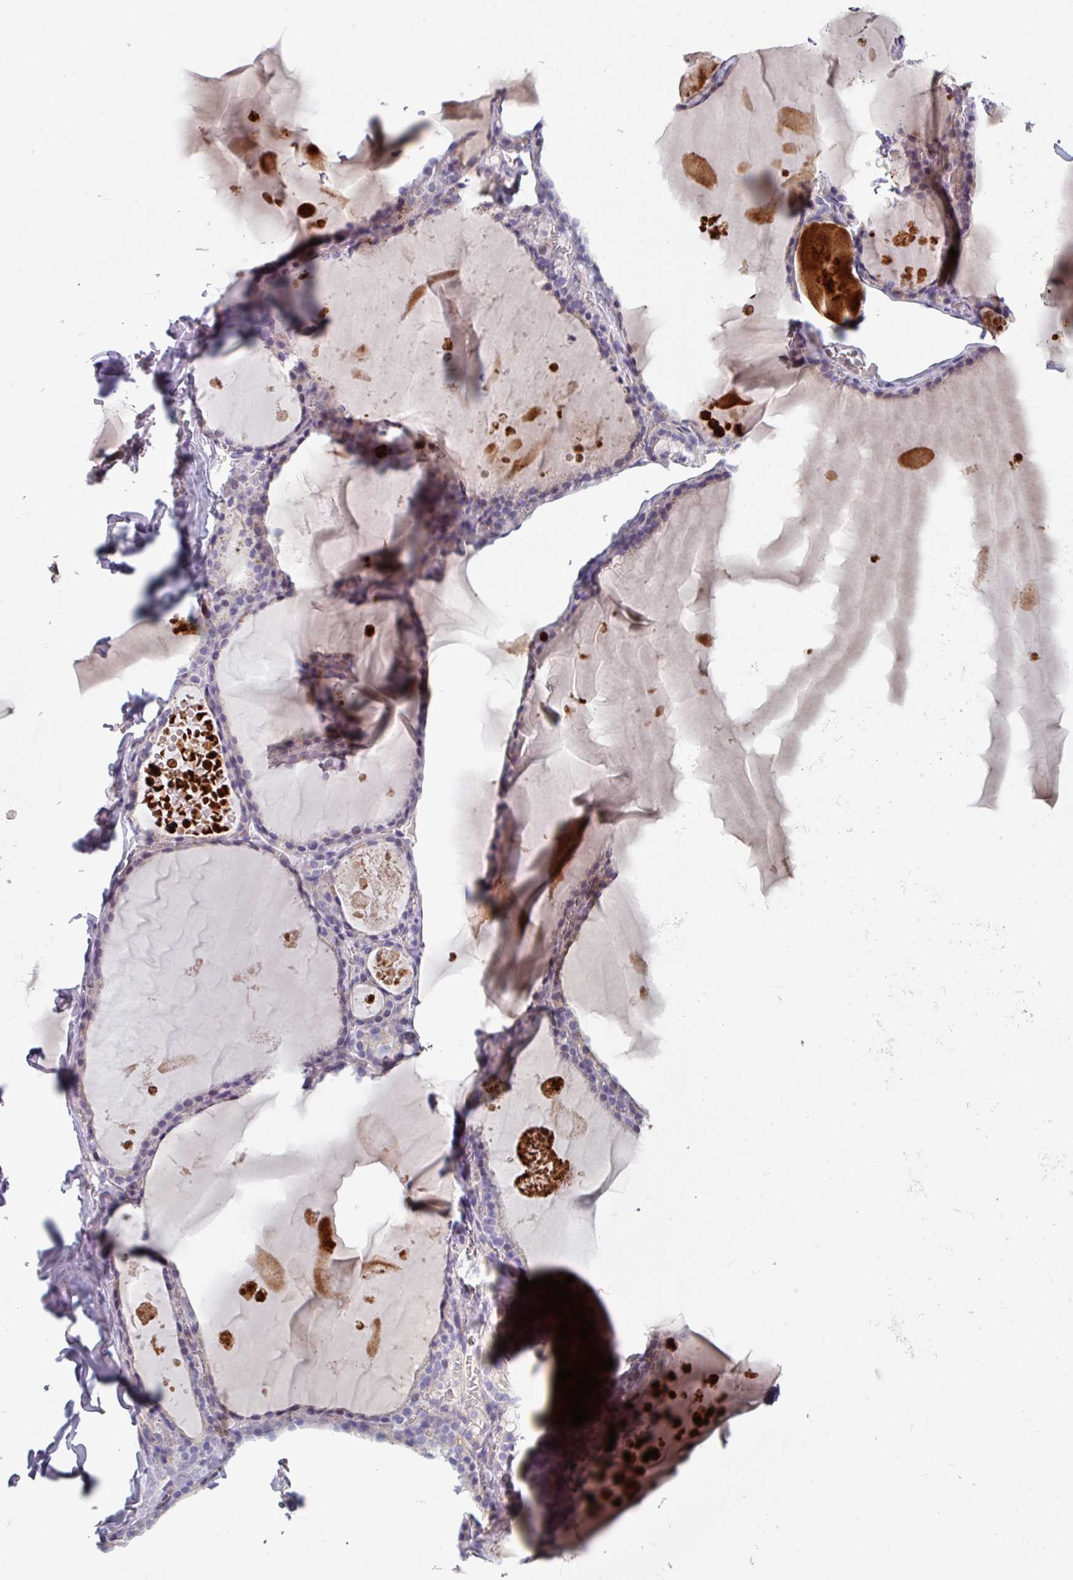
{"staining": {"intensity": "negative", "quantity": "none", "location": "none"}, "tissue": "thyroid gland", "cell_type": "Glandular cells", "image_type": "normal", "snomed": [{"axis": "morphology", "description": "Normal tissue, NOS"}, {"axis": "topography", "description": "Thyroid gland"}], "caption": "The micrograph reveals no significant positivity in glandular cells of thyroid gland.", "gene": "TMEM132A", "patient": {"sex": "male", "age": 56}}